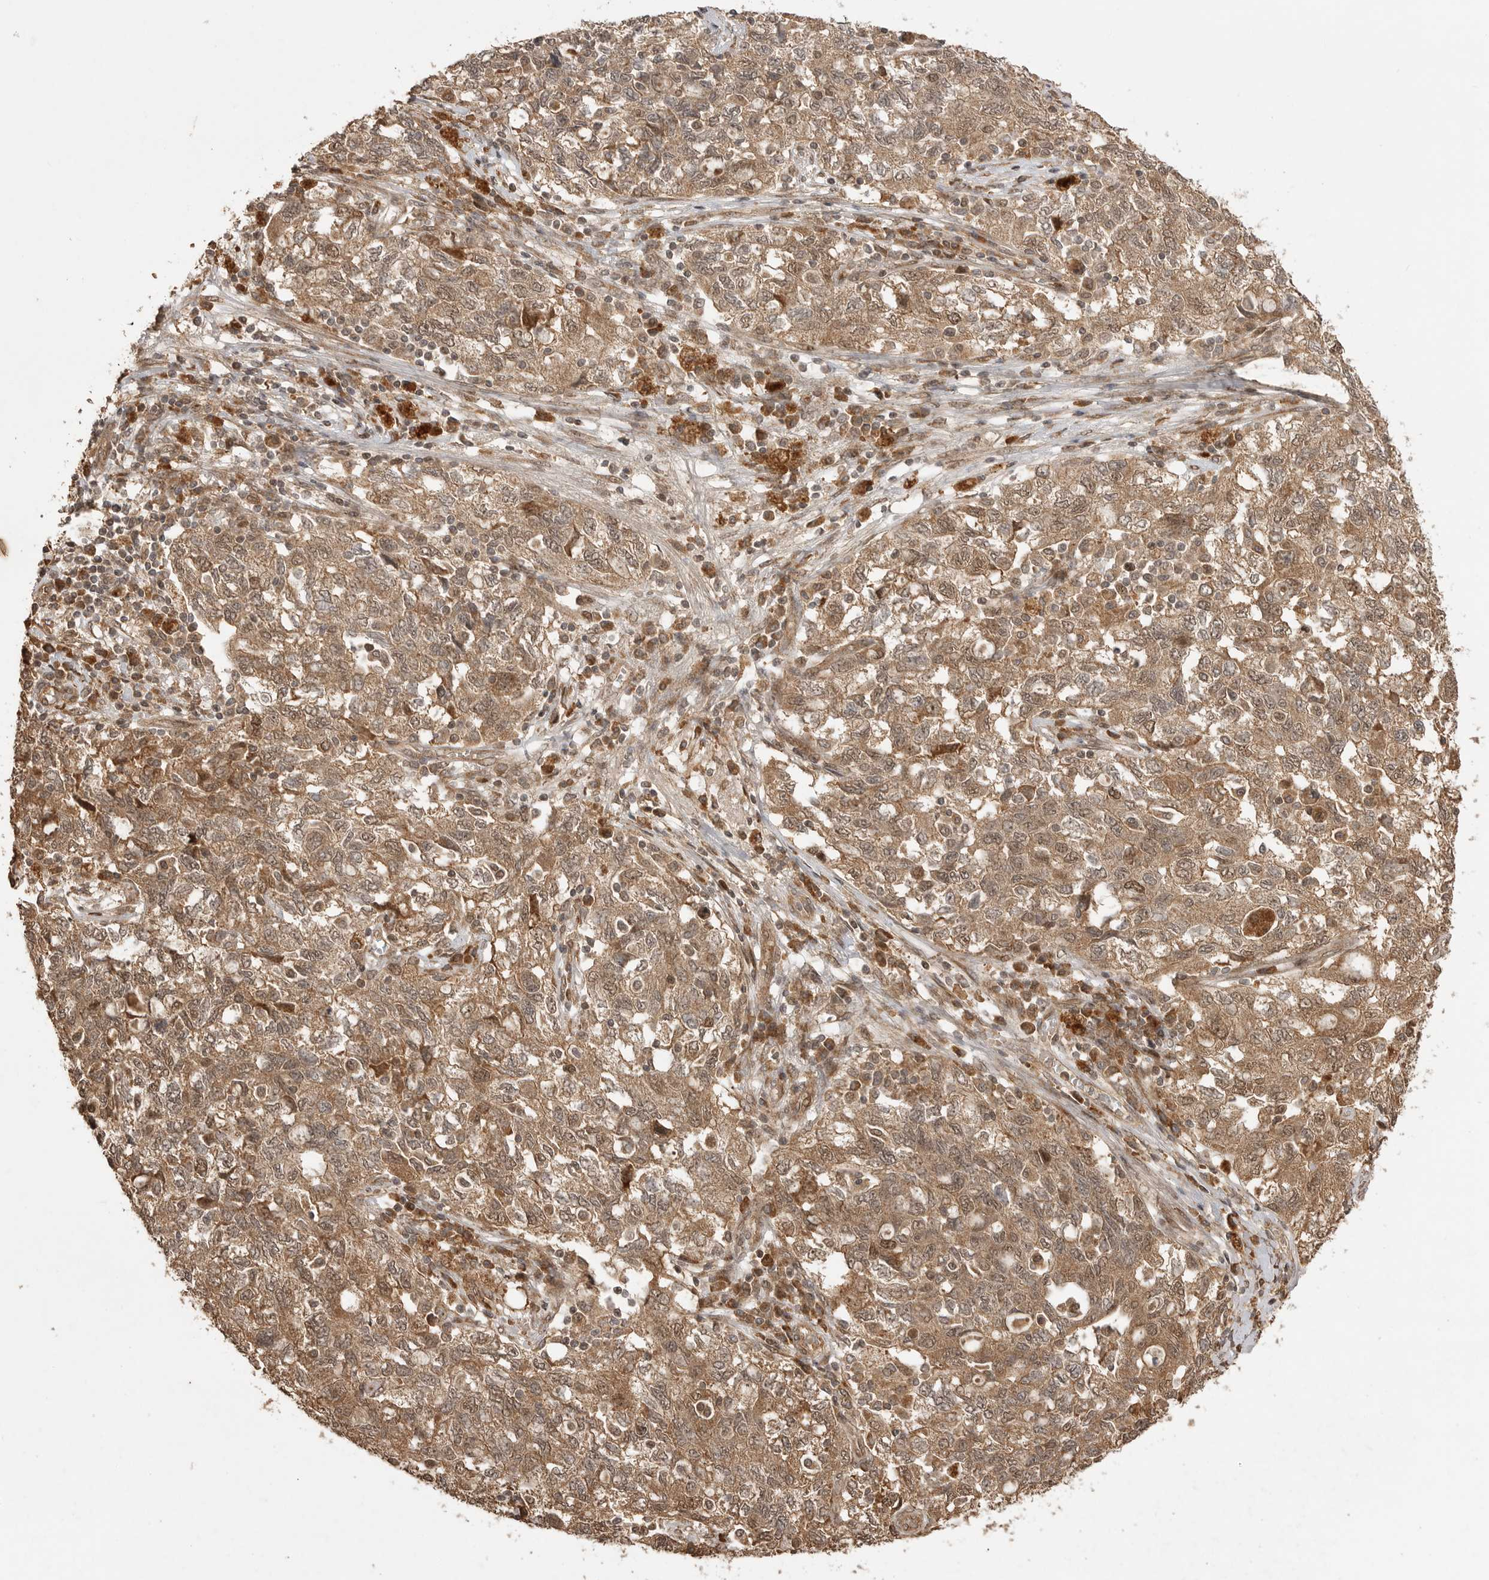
{"staining": {"intensity": "moderate", "quantity": ">75%", "location": "cytoplasmic/membranous"}, "tissue": "ovarian cancer", "cell_type": "Tumor cells", "image_type": "cancer", "snomed": [{"axis": "morphology", "description": "Carcinoma, NOS"}, {"axis": "morphology", "description": "Cystadenocarcinoma, serous, NOS"}, {"axis": "topography", "description": "Ovary"}], "caption": "Serous cystadenocarcinoma (ovarian) stained with a brown dye demonstrates moderate cytoplasmic/membranous positive positivity in approximately >75% of tumor cells.", "gene": "BOC", "patient": {"sex": "female", "age": 69}}